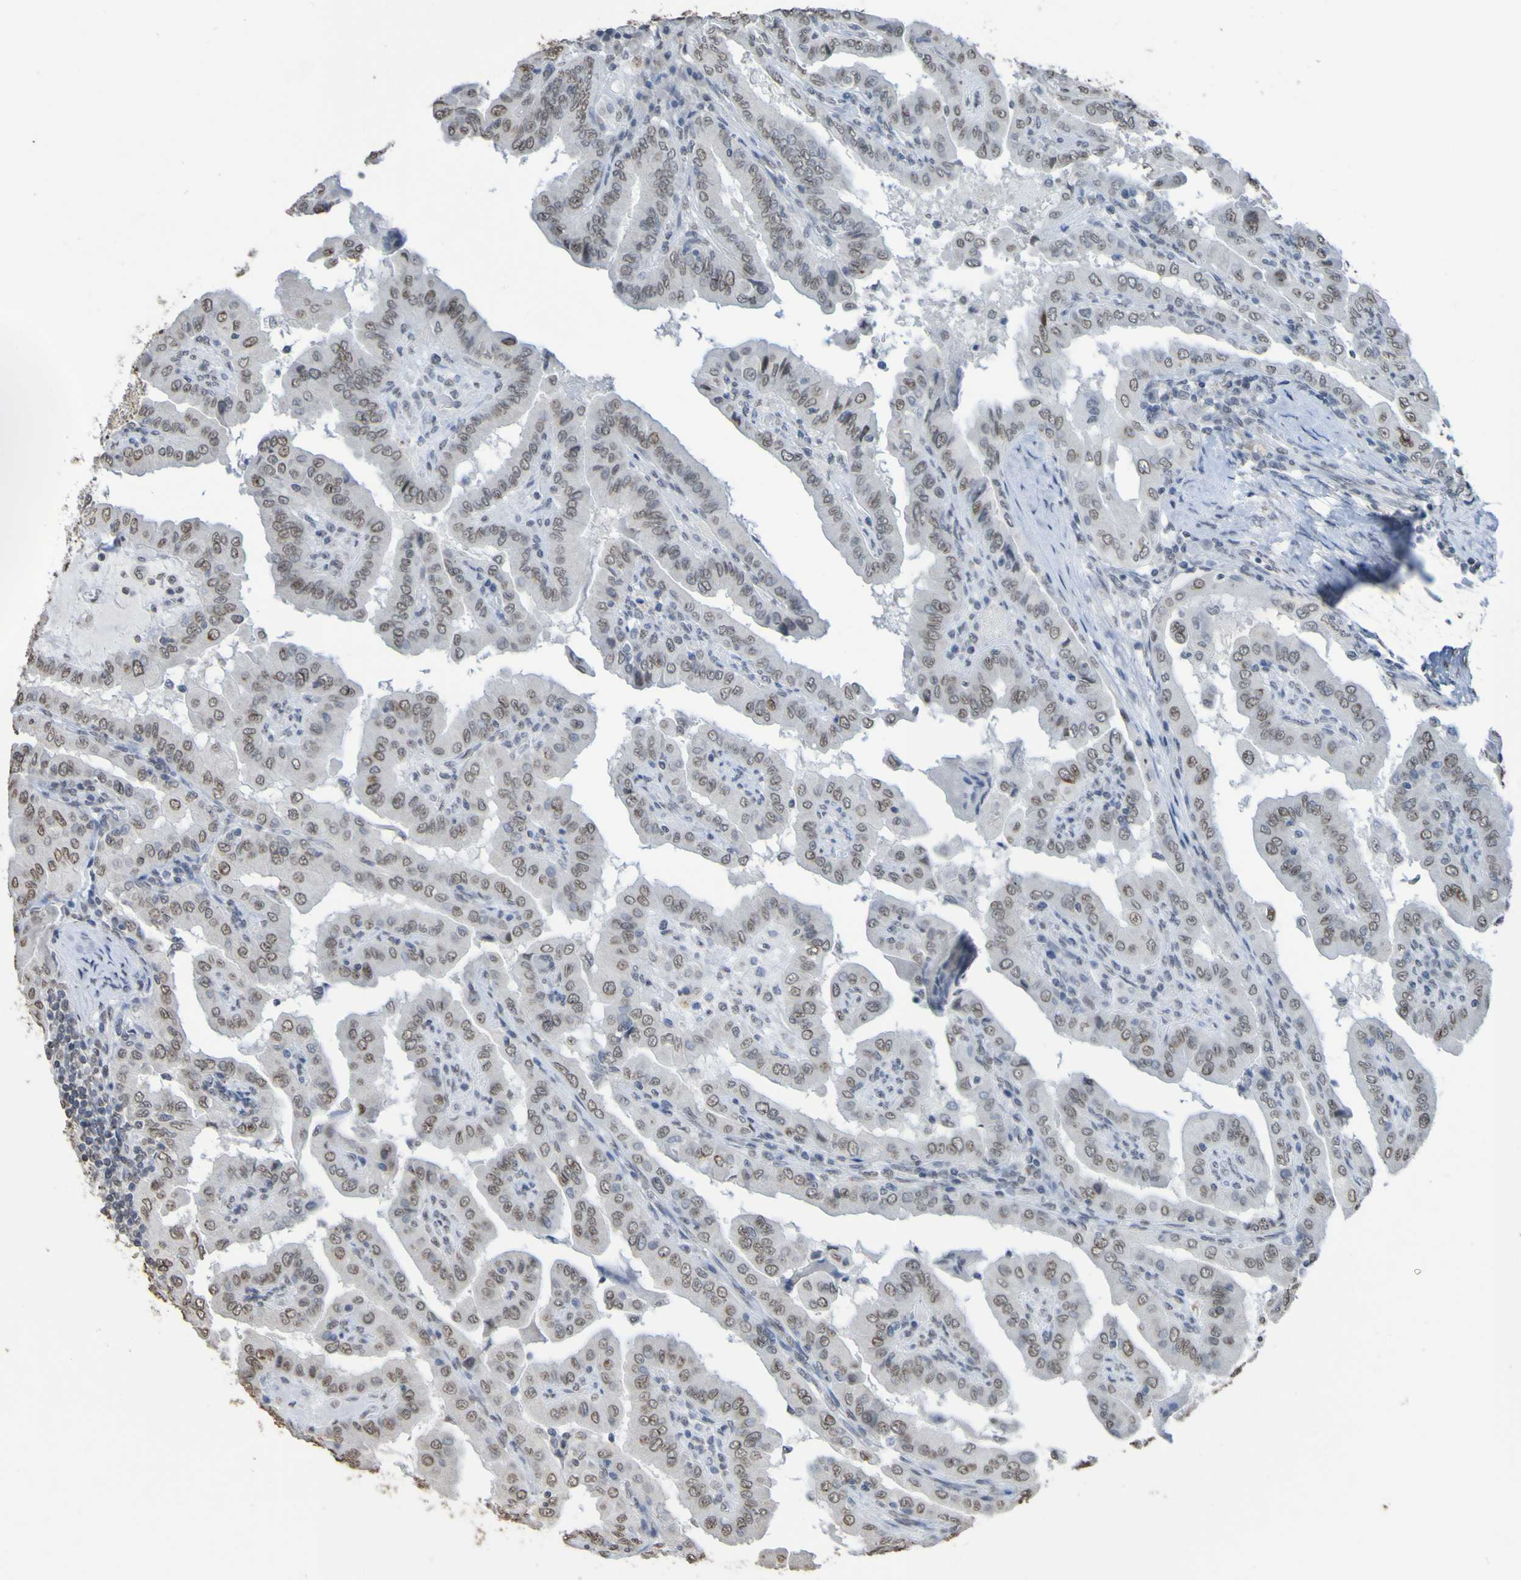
{"staining": {"intensity": "weak", "quantity": ">75%", "location": "nuclear"}, "tissue": "thyroid cancer", "cell_type": "Tumor cells", "image_type": "cancer", "snomed": [{"axis": "morphology", "description": "Papillary adenocarcinoma, NOS"}, {"axis": "topography", "description": "Thyroid gland"}], "caption": "Thyroid cancer (papillary adenocarcinoma) stained with DAB (3,3'-diaminobenzidine) immunohistochemistry shows low levels of weak nuclear staining in about >75% of tumor cells. Using DAB (3,3'-diaminobenzidine) (brown) and hematoxylin (blue) stains, captured at high magnification using brightfield microscopy.", "gene": "ALKBH2", "patient": {"sex": "male", "age": 33}}